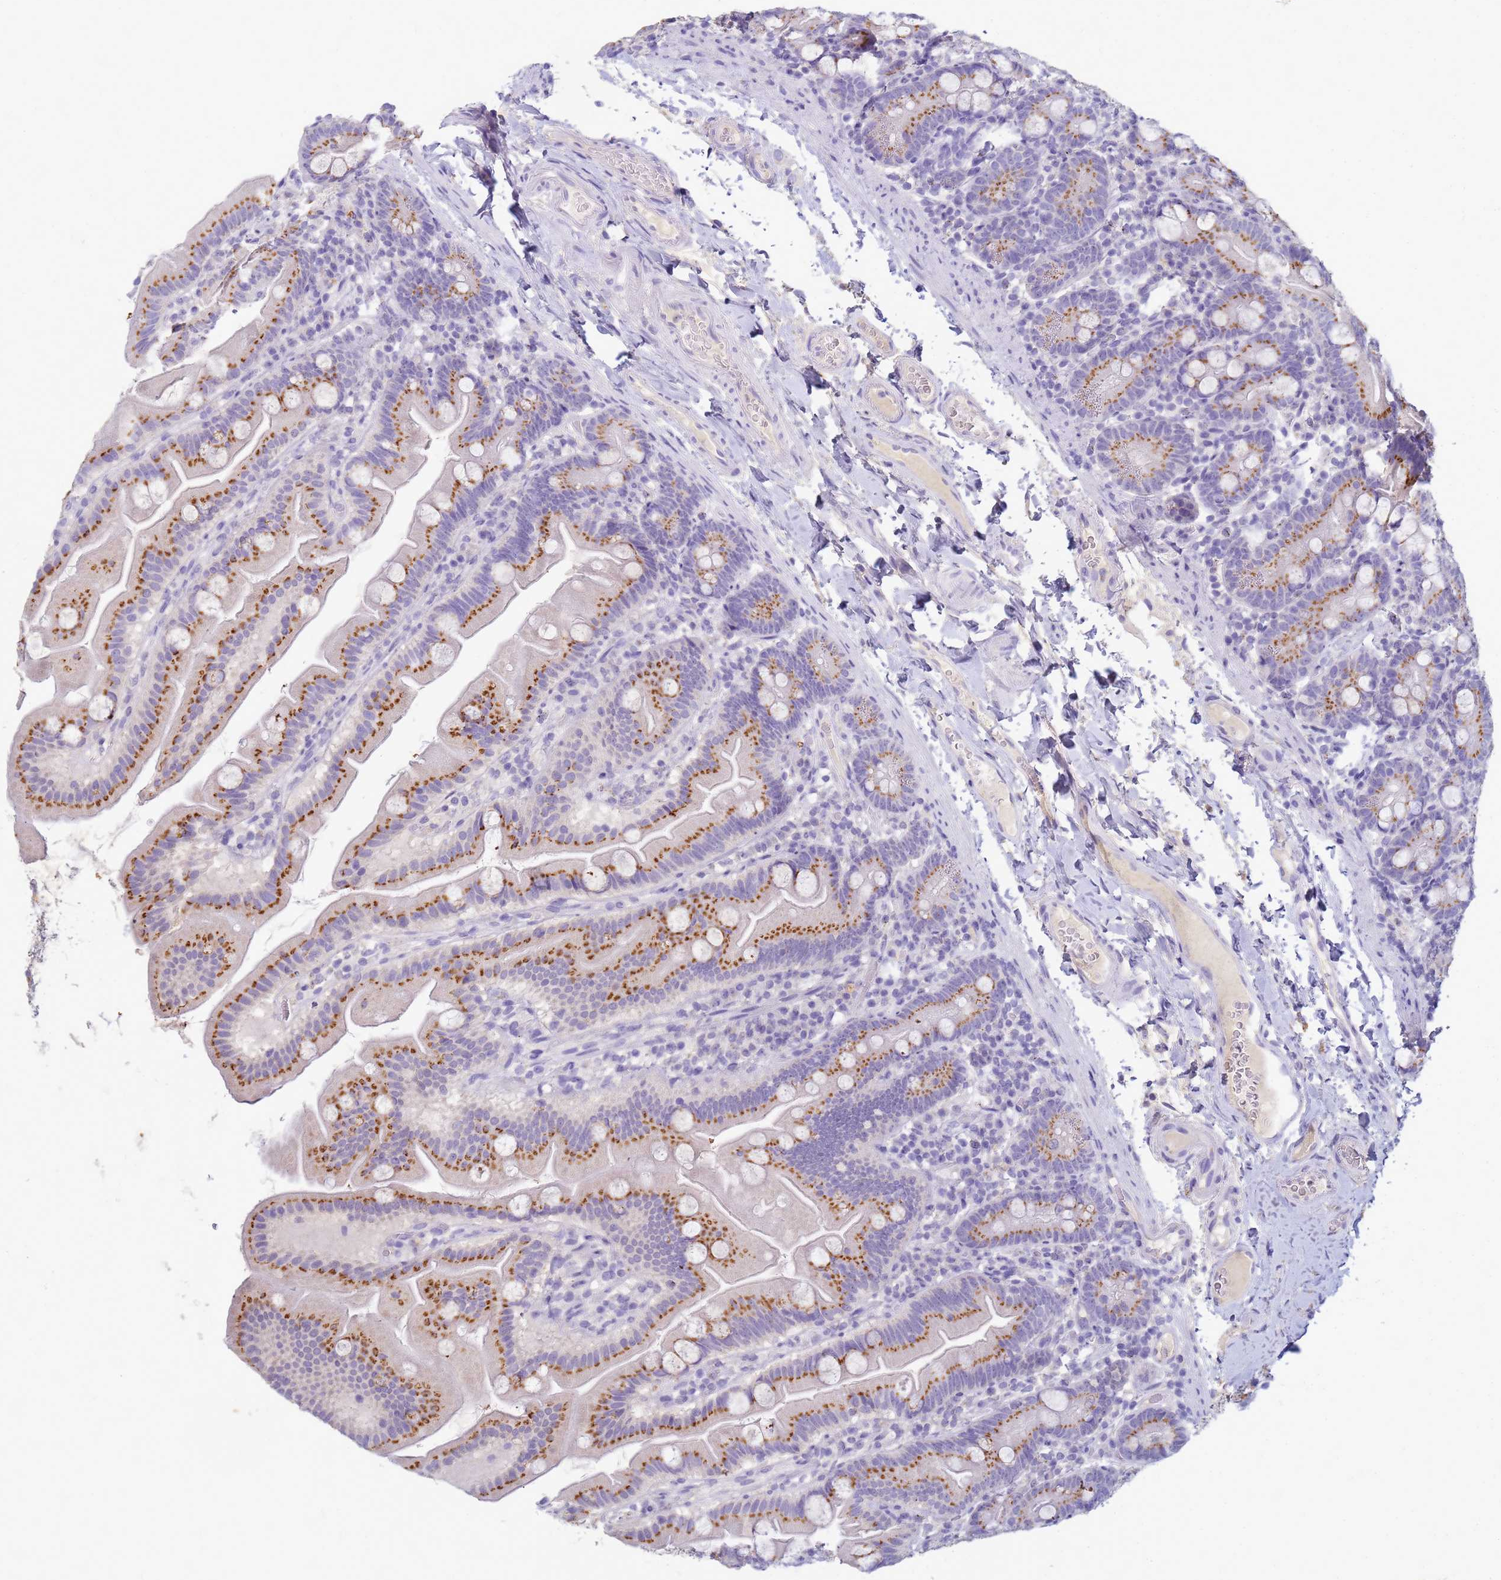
{"staining": {"intensity": "strong", "quantity": "25%-75%", "location": "cytoplasmic/membranous"}, "tissue": "small intestine", "cell_type": "Glandular cells", "image_type": "normal", "snomed": [{"axis": "morphology", "description": "Normal tissue, NOS"}, {"axis": "topography", "description": "Small intestine"}], "caption": "Strong cytoplasmic/membranous positivity is appreciated in about 25%-75% of glandular cells in unremarkable small intestine. The protein of interest is shown in brown color, while the nuclei are stained blue.", "gene": "B3GNT8", "patient": {"sex": "female", "age": 68}}